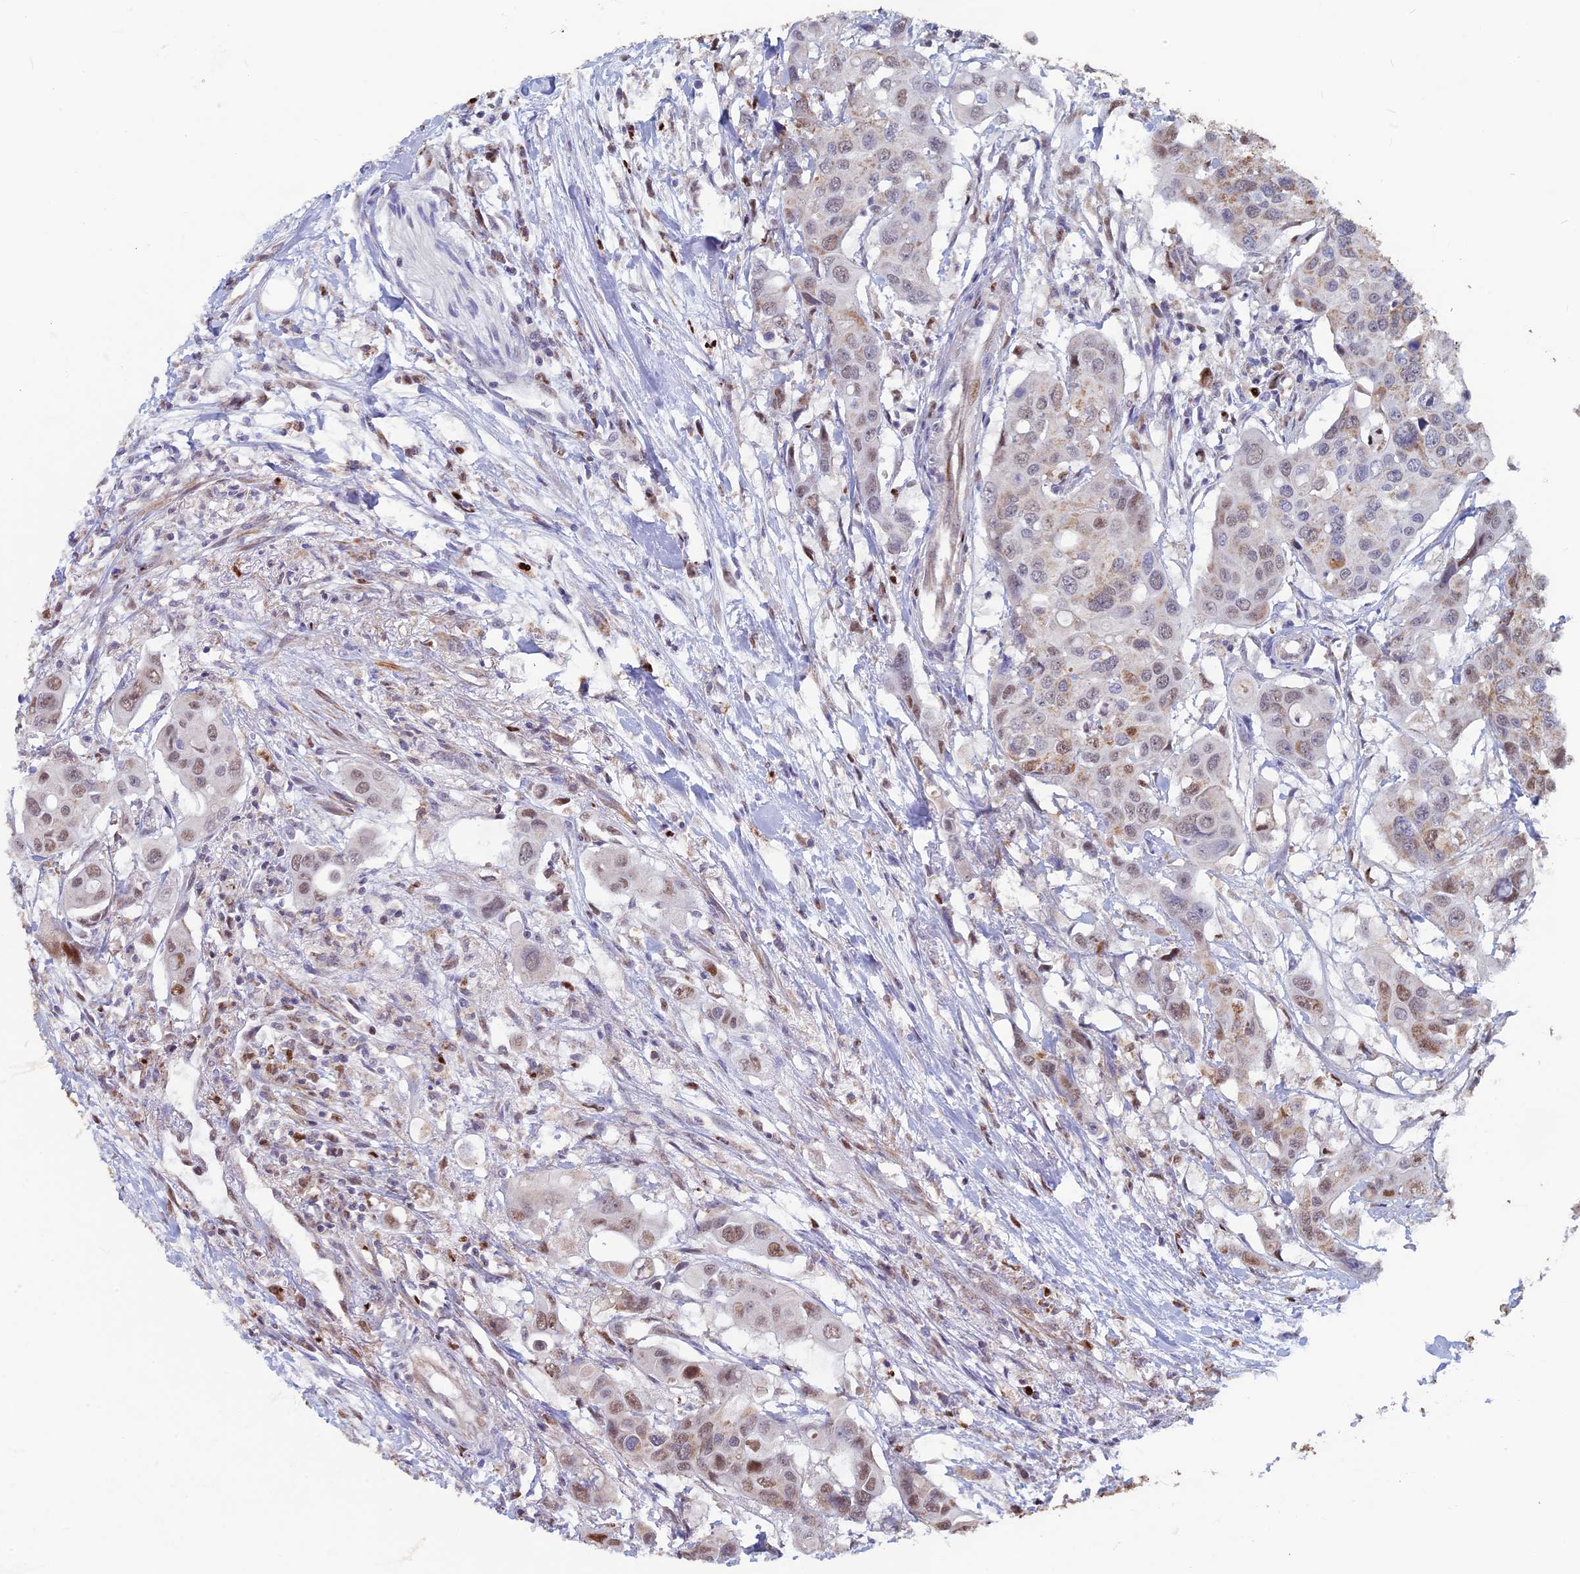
{"staining": {"intensity": "weak", "quantity": "25%-75%", "location": "nuclear"}, "tissue": "colorectal cancer", "cell_type": "Tumor cells", "image_type": "cancer", "snomed": [{"axis": "morphology", "description": "Adenocarcinoma, NOS"}, {"axis": "topography", "description": "Colon"}], "caption": "An image of colorectal cancer stained for a protein reveals weak nuclear brown staining in tumor cells.", "gene": "ACSS1", "patient": {"sex": "male", "age": 77}}